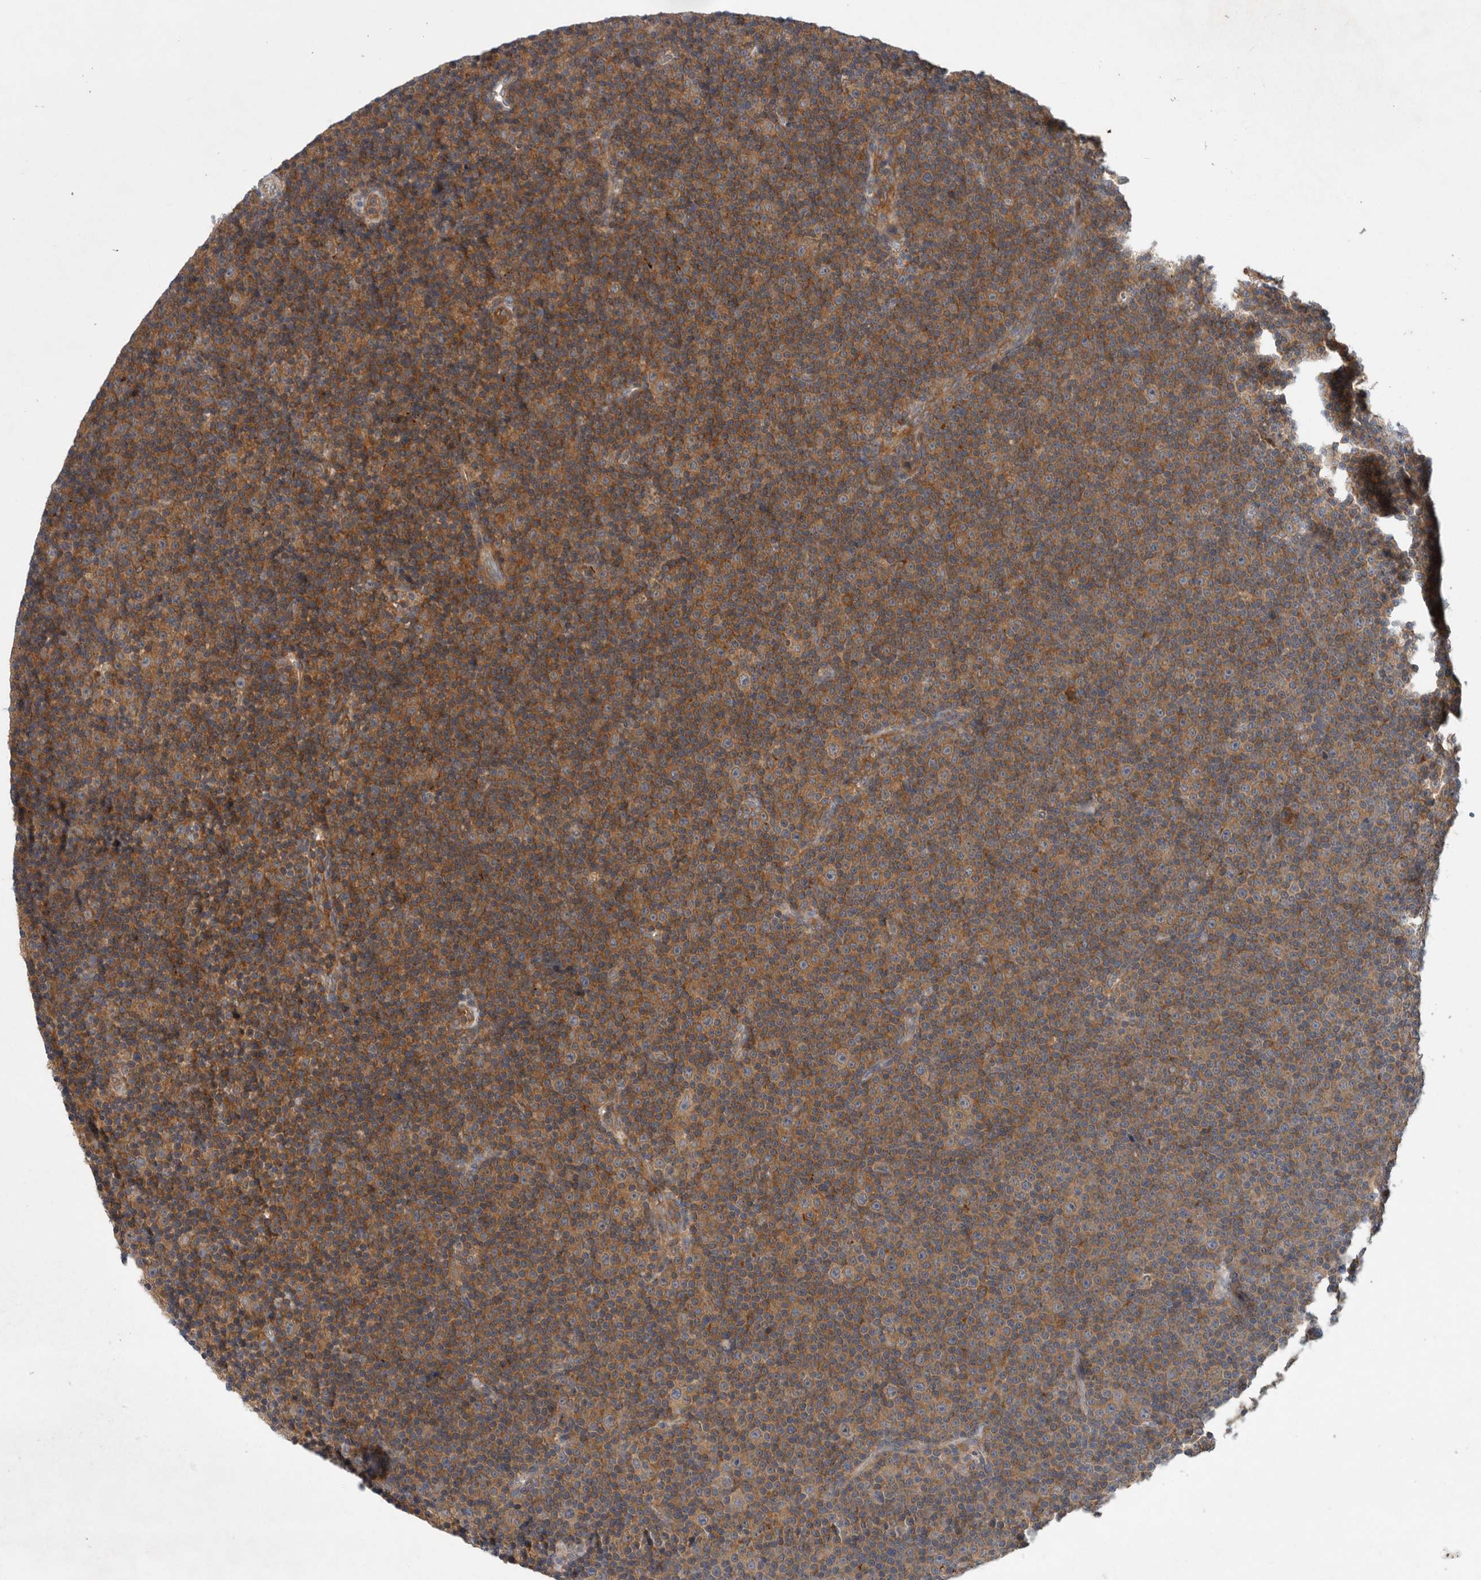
{"staining": {"intensity": "moderate", "quantity": ">75%", "location": "cytoplasmic/membranous"}, "tissue": "lymphoma", "cell_type": "Tumor cells", "image_type": "cancer", "snomed": [{"axis": "morphology", "description": "Malignant lymphoma, non-Hodgkin's type, Low grade"}, {"axis": "topography", "description": "Lymph node"}], "caption": "IHC image of malignant lymphoma, non-Hodgkin's type (low-grade) stained for a protein (brown), which displays medium levels of moderate cytoplasmic/membranous positivity in approximately >75% of tumor cells.", "gene": "C1orf109", "patient": {"sex": "female", "age": 67}}